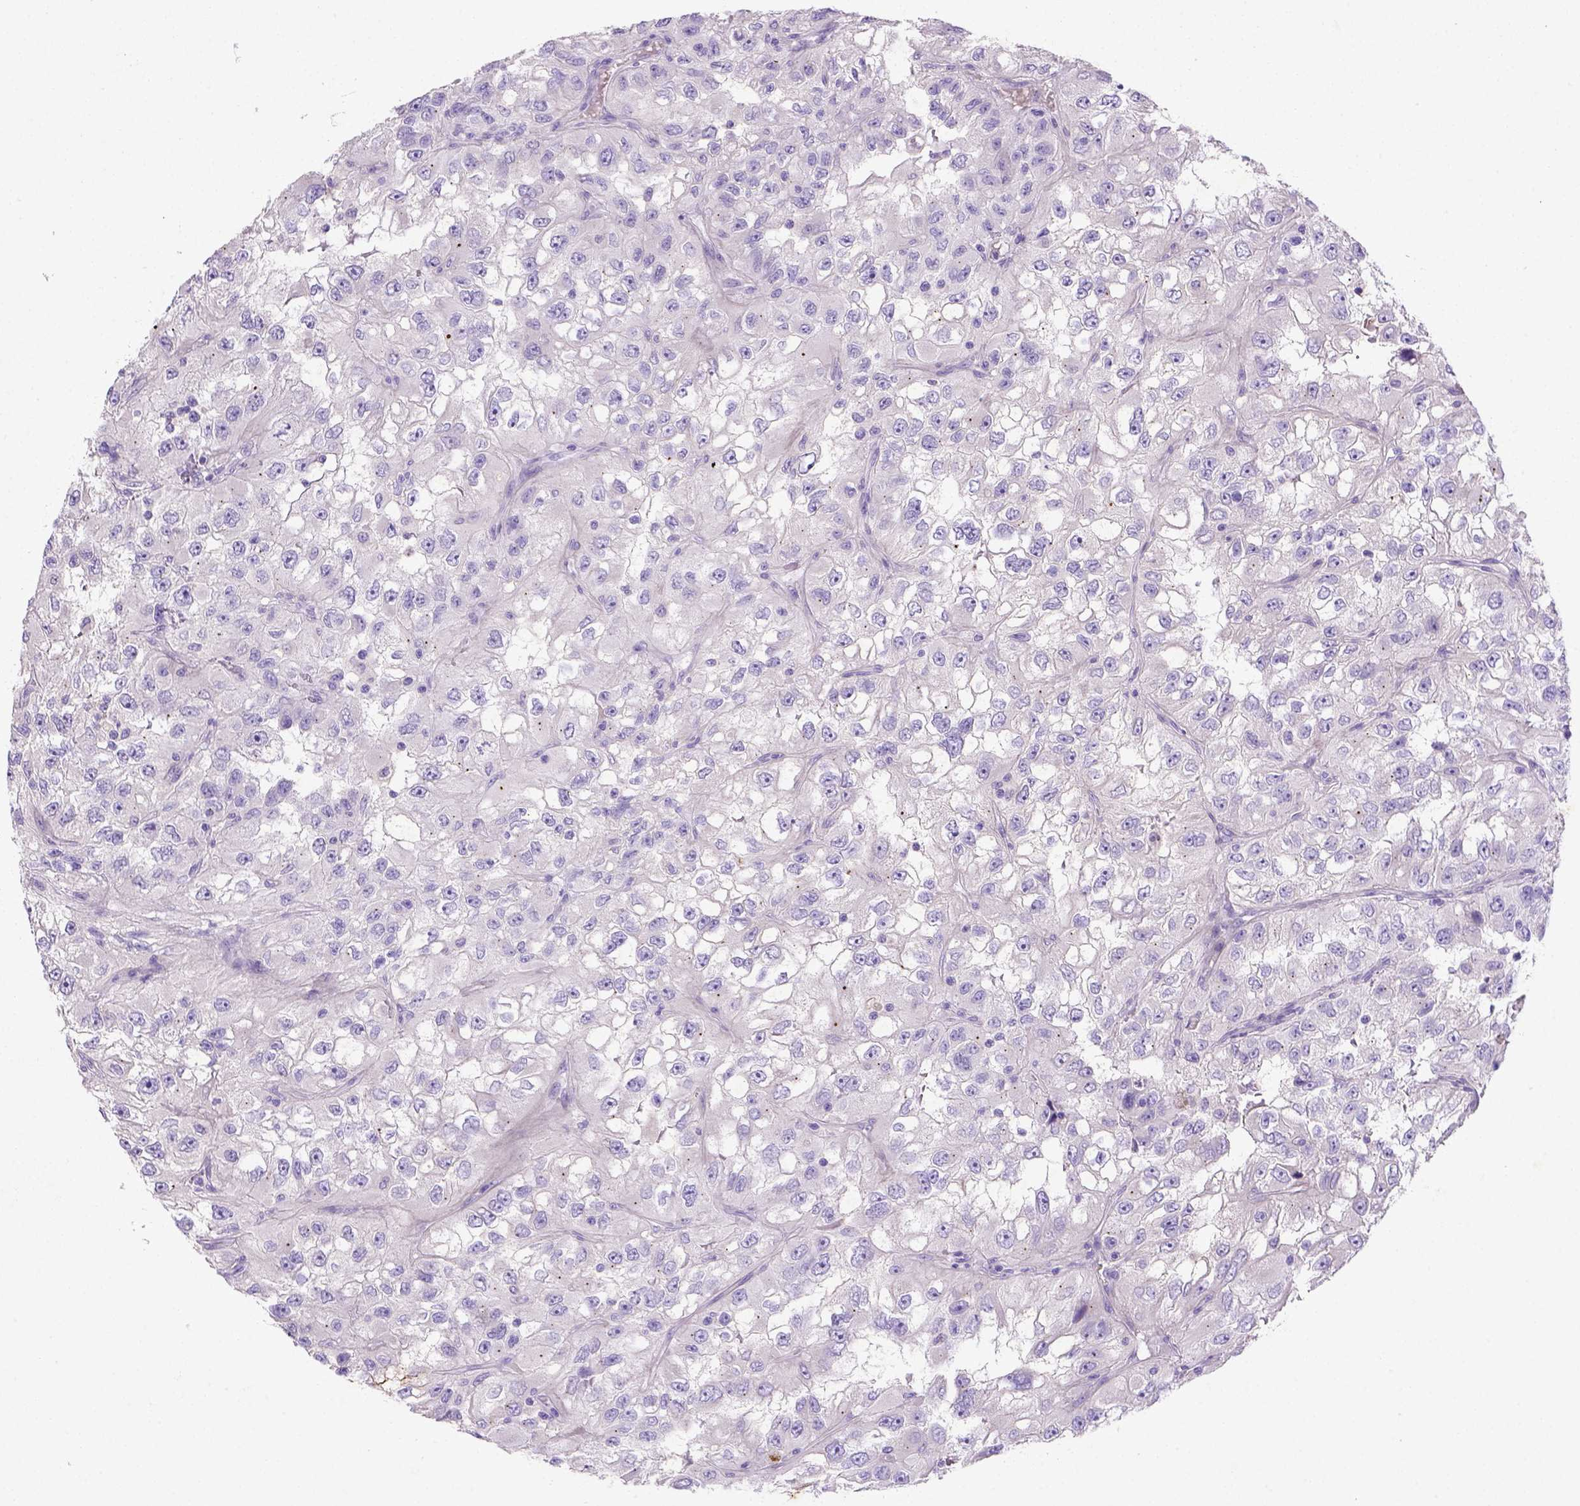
{"staining": {"intensity": "negative", "quantity": "none", "location": "none"}, "tissue": "renal cancer", "cell_type": "Tumor cells", "image_type": "cancer", "snomed": [{"axis": "morphology", "description": "Adenocarcinoma, NOS"}, {"axis": "topography", "description": "Kidney"}], "caption": "The histopathology image shows no significant expression in tumor cells of renal cancer (adenocarcinoma). (Brightfield microscopy of DAB (3,3'-diaminobenzidine) IHC at high magnification).", "gene": "NUDT2", "patient": {"sex": "male", "age": 64}}